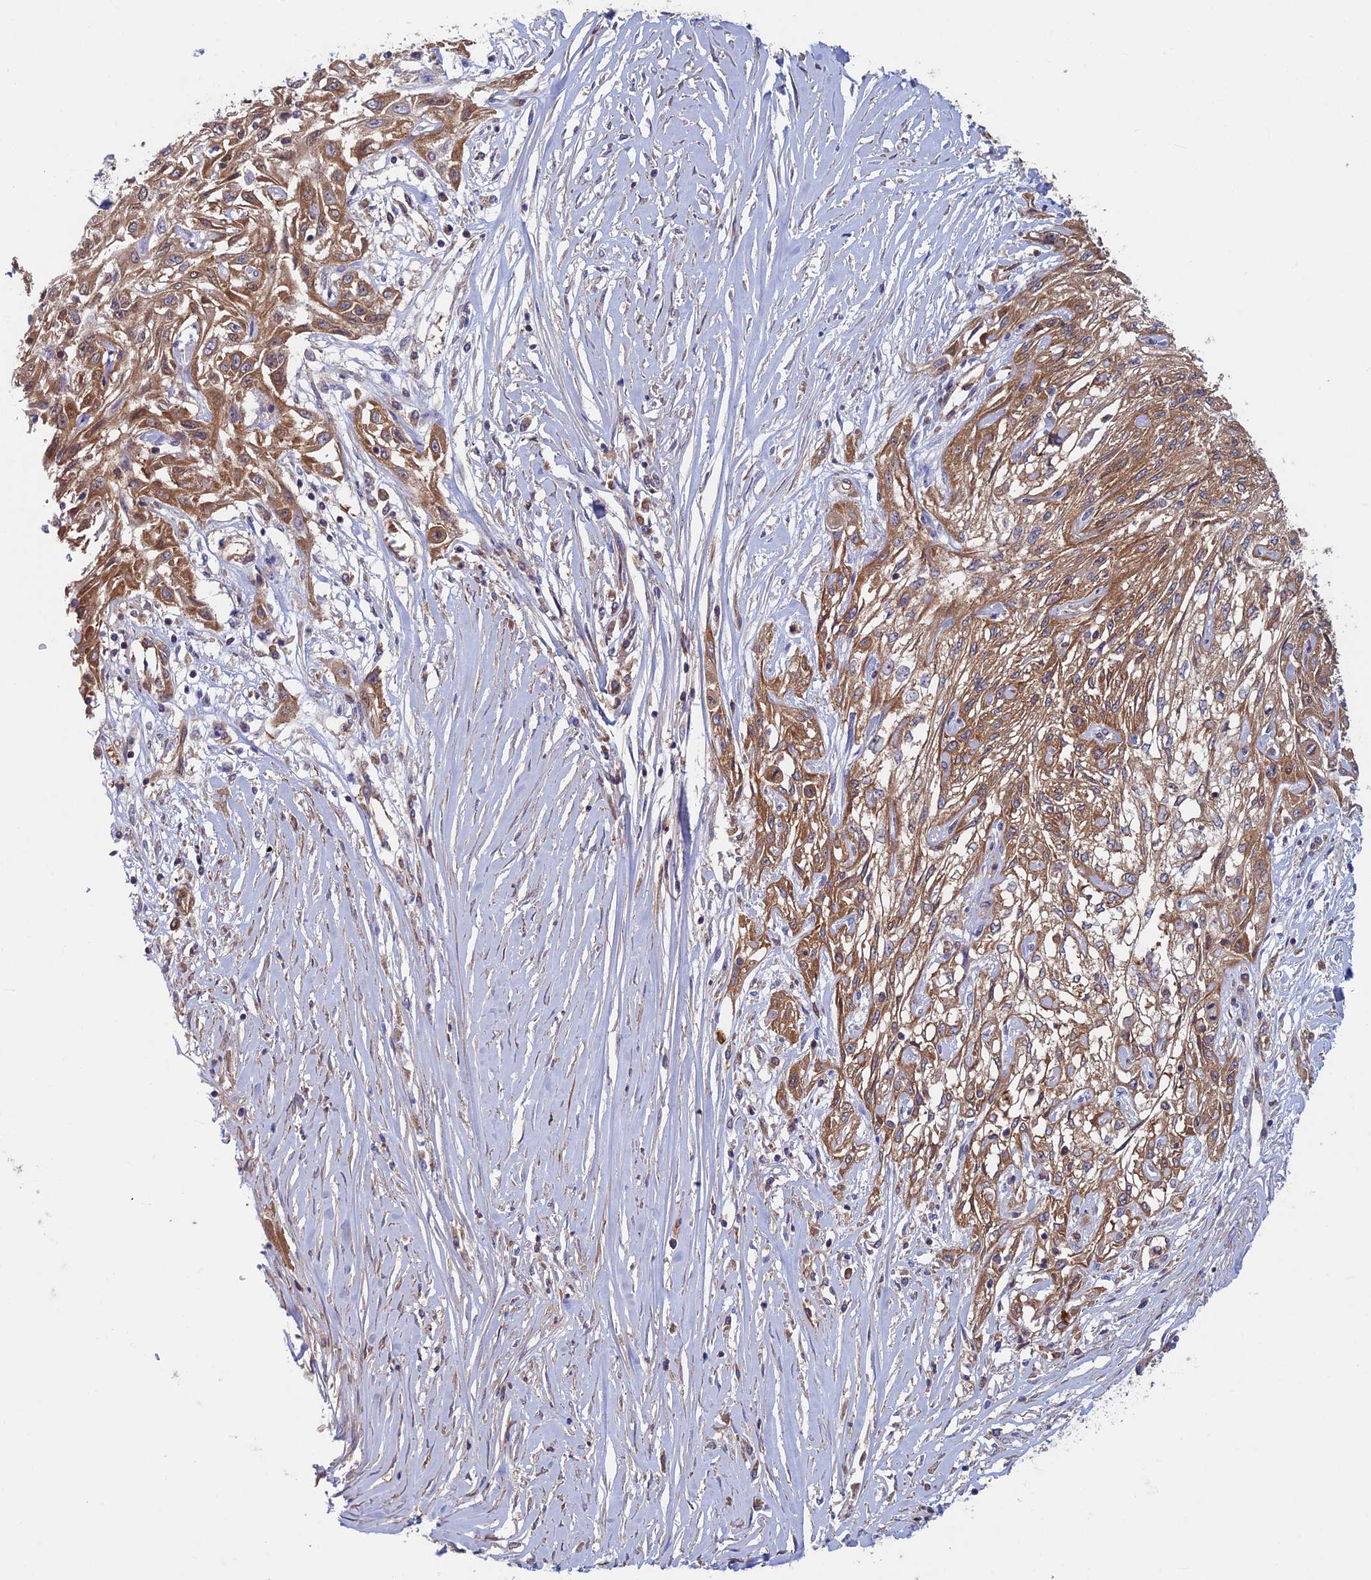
{"staining": {"intensity": "moderate", "quantity": ">75%", "location": "cytoplasmic/membranous"}, "tissue": "skin cancer", "cell_type": "Tumor cells", "image_type": "cancer", "snomed": [{"axis": "morphology", "description": "Squamous cell carcinoma, NOS"}, {"axis": "morphology", "description": "Squamous cell carcinoma, metastatic, NOS"}, {"axis": "topography", "description": "Skin"}, {"axis": "topography", "description": "Lymph node"}], "caption": "Moderate cytoplasmic/membranous expression is identified in about >75% of tumor cells in squamous cell carcinoma (skin). Using DAB (3,3'-diaminobenzidine) (brown) and hematoxylin (blue) stains, captured at high magnification using brightfield microscopy.", "gene": "DNM1L", "patient": {"sex": "male", "age": 75}}